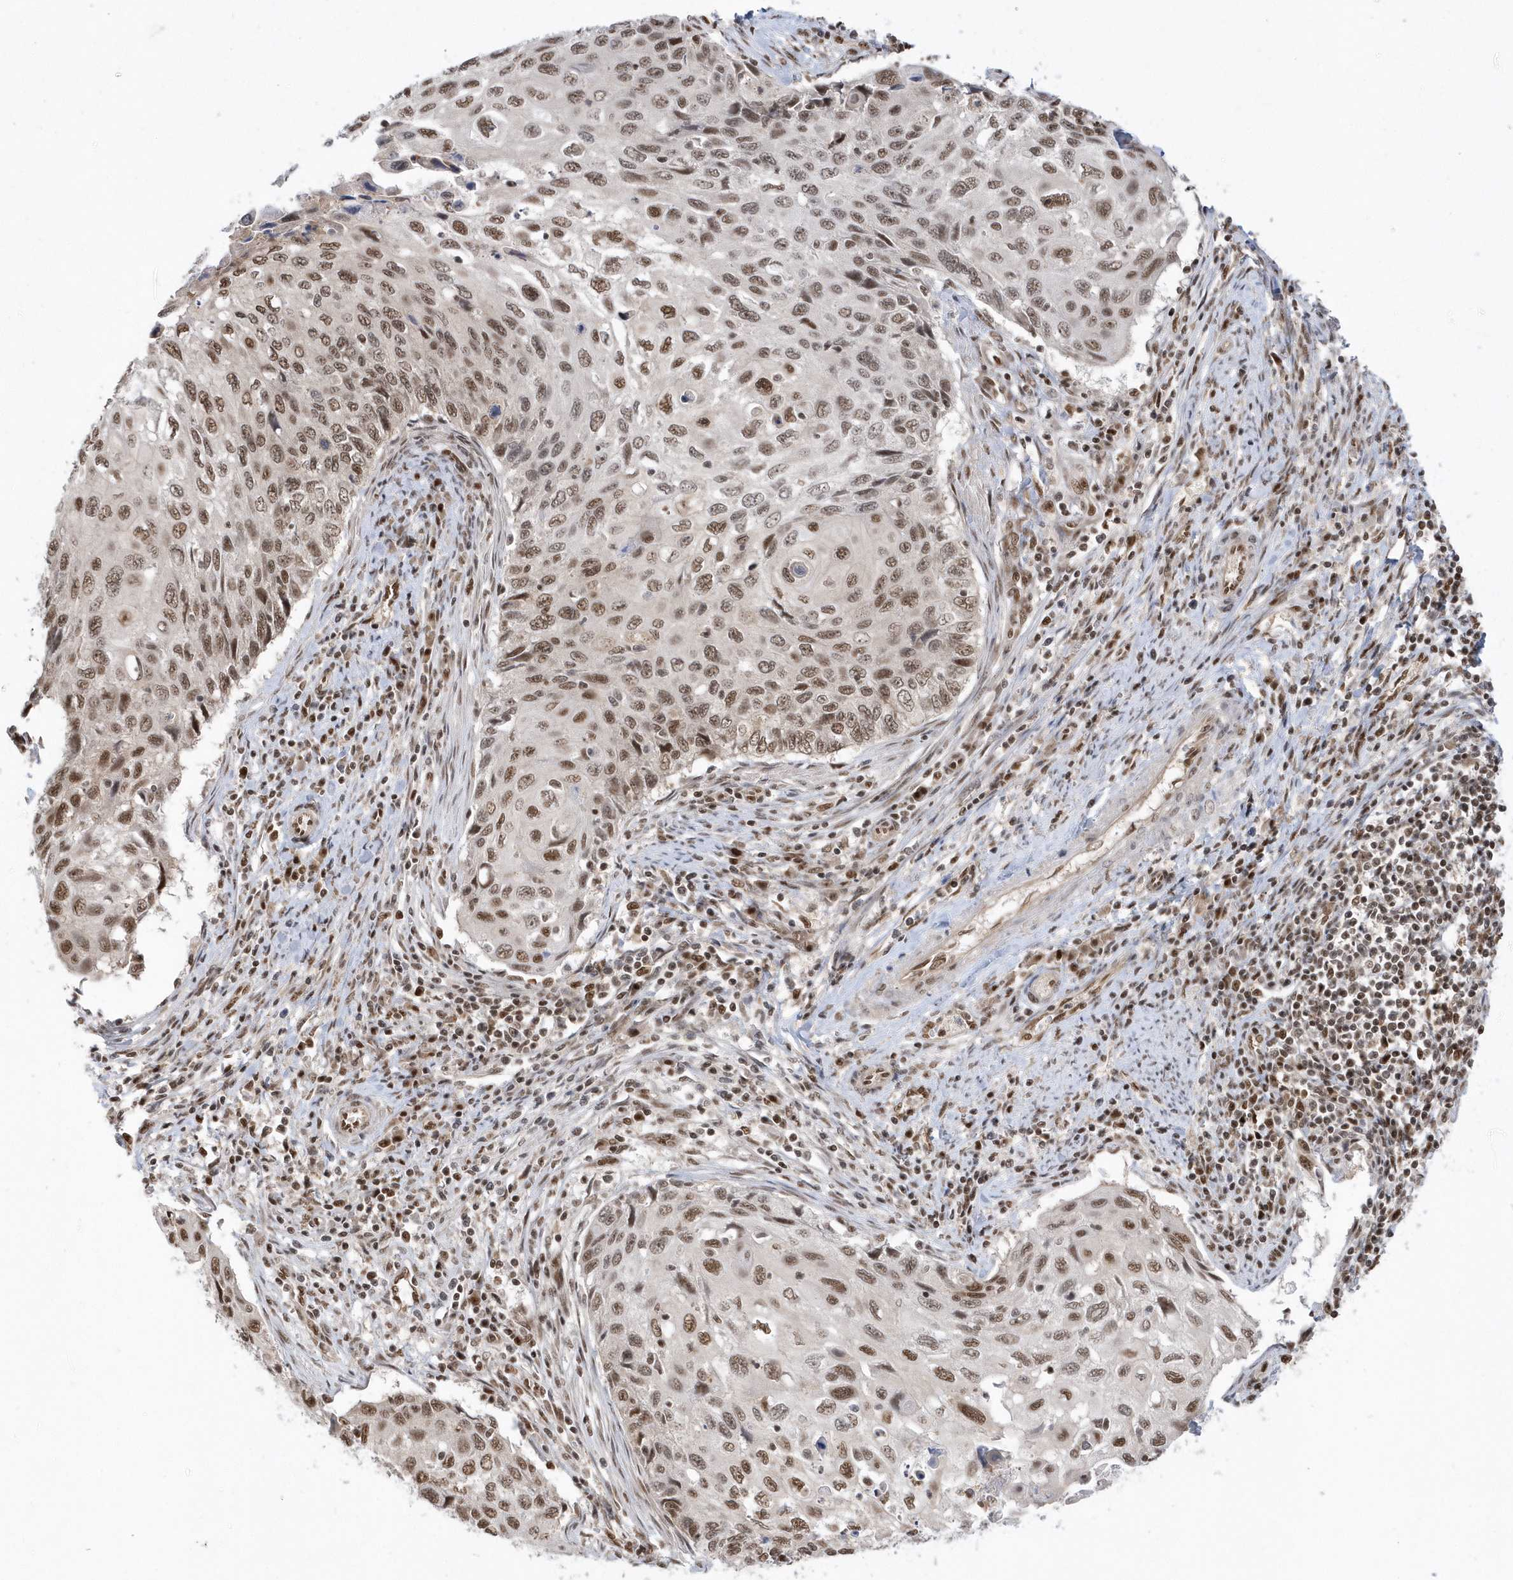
{"staining": {"intensity": "moderate", "quantity": ">75%", "location": "nuclear"}, "tissue": "cervical cancer", "cell_type": "Tumor cells", "image_type": "cancer", "snomed": [{"axis": "morphology", "description": "Squamous cell carcinoma, NOS"}, {"axis": "topography", "description": "Cervix"}], "caption": "Protein expression analysis of human cervical cancer (squamous cell carcinoma) reveals moderate nuclear expression in approximately >75% of tumor cells.", "gene": "SEPHS1", "patient": {"sex": "female", "age": 70}}